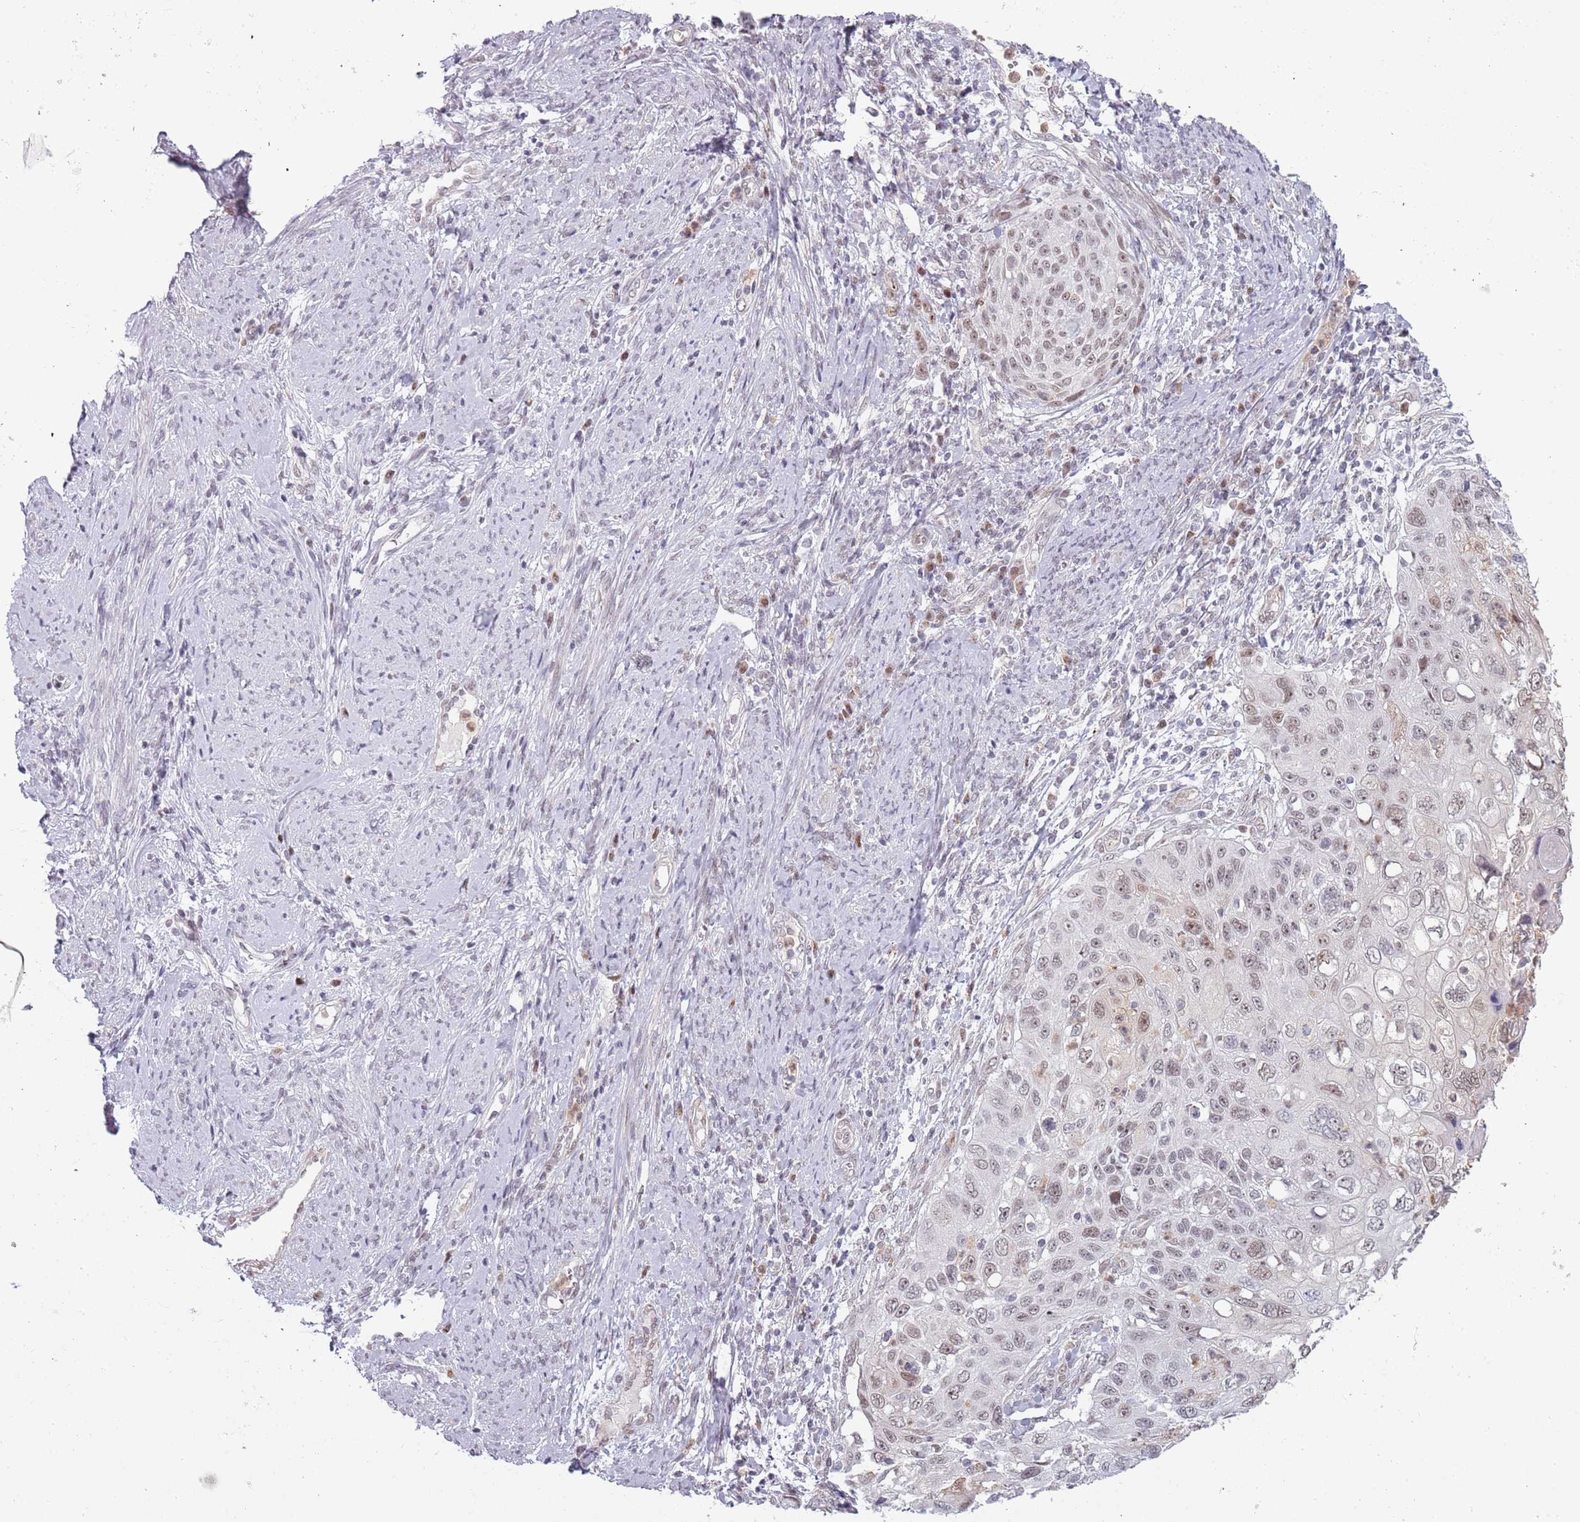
{"staining": {"intensity": "weak", "quantity": "25%-75%", "location": "nuclear"}, "tissue": "cervical cancer", "cell_type": "Tumor cells", "image_type": "cancer", "snomed": [{"axis": "morphology", "description": "Squamous cell carcinoma, NOS"}, {"axis": "topography", "description": "Cervix"}], "caption": "IHC of cervical cancer (squamous cell carcinoma) exhibits low levels of weak nuclear expression in about 25%-75% of tumor cells.", "gene": "REXO4", "patient": {"sex": "female", "age": 70}}